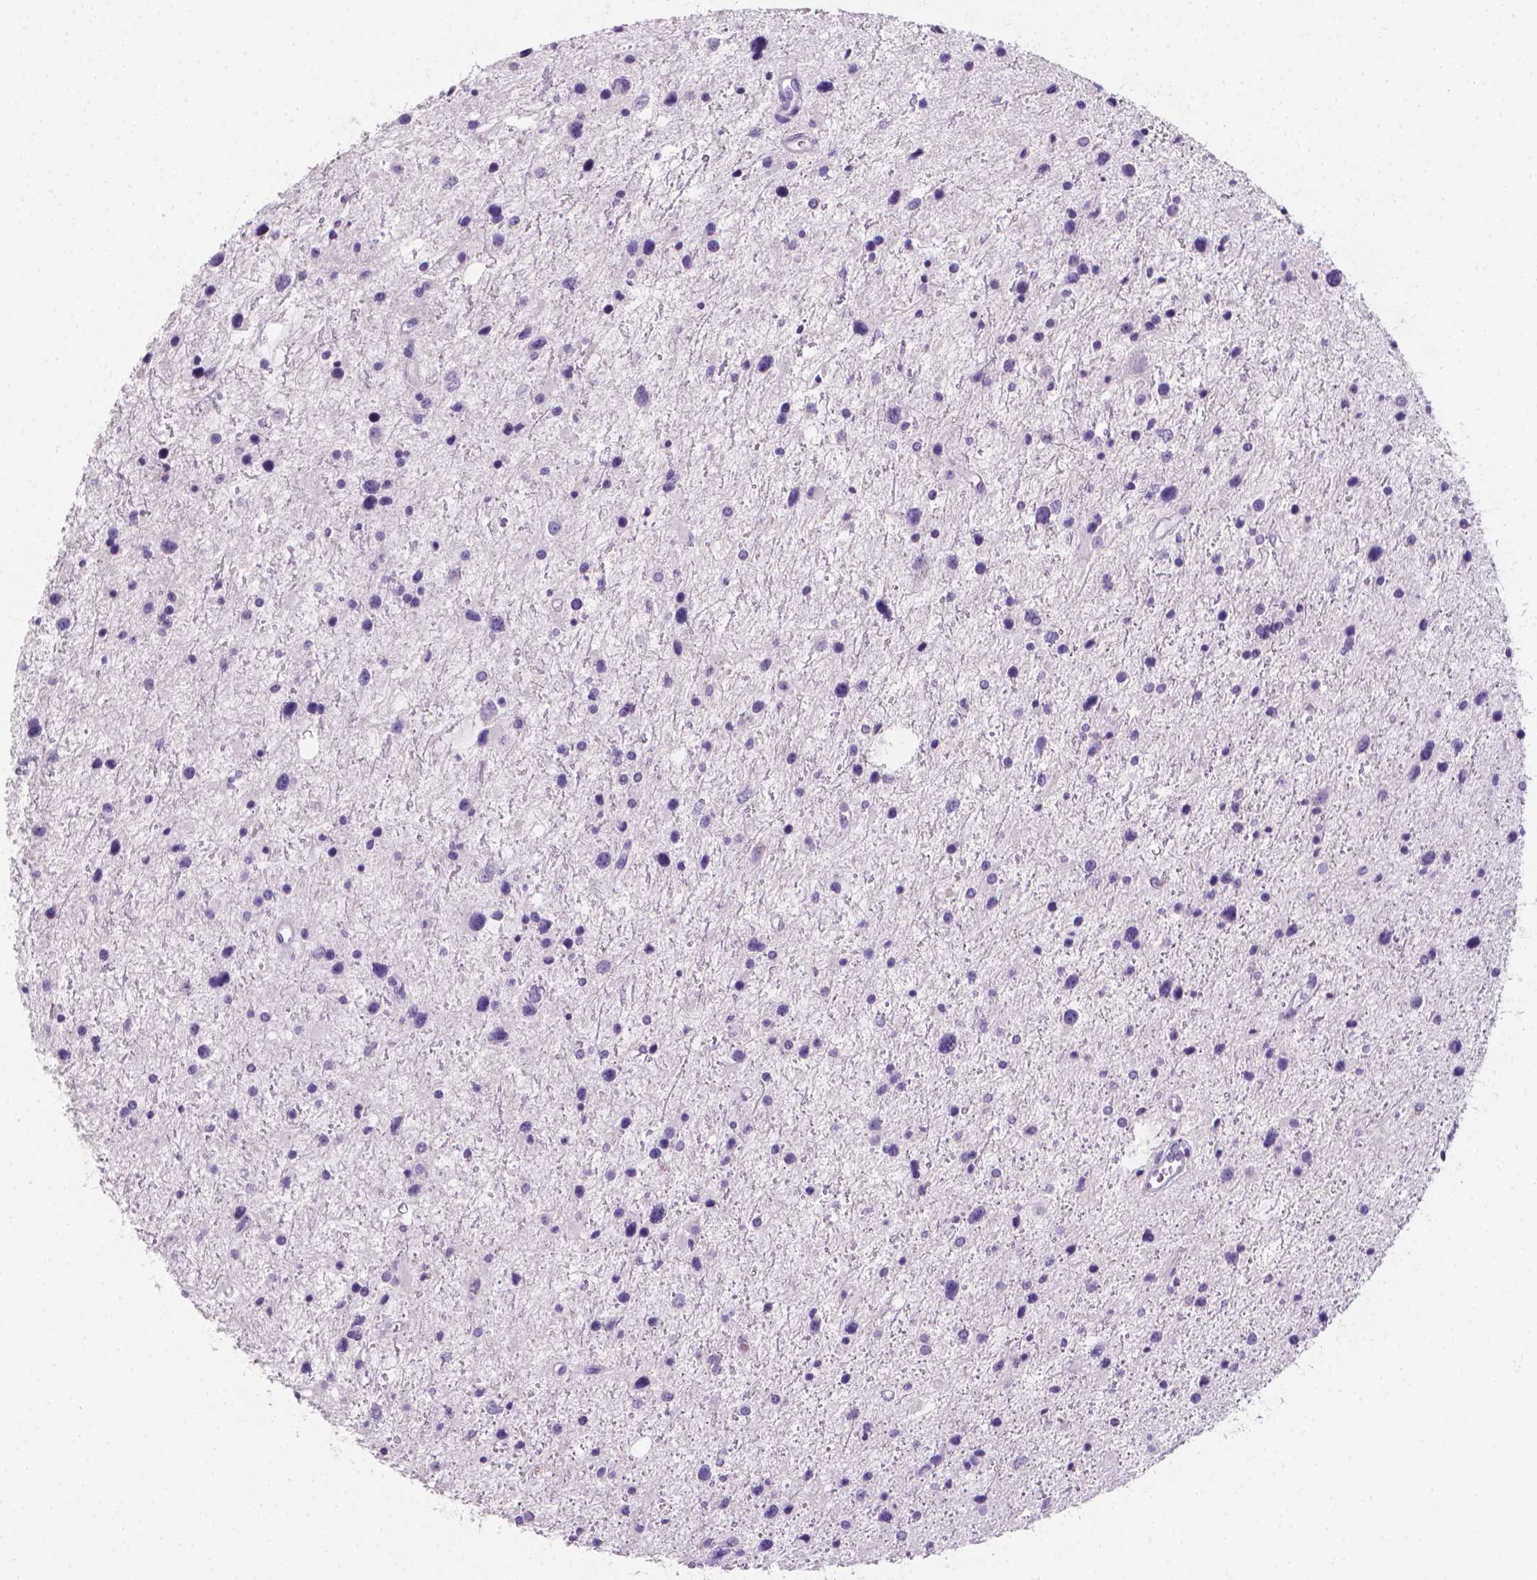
{"staining": {"intensity": "negative", "quantity": "none", "location": "none"}, "tissue": "glioma", "cell_type": "Tumor cells", "image_type": "cancer", "snomed": [{"axis": "morphology", "description": "Glioma, malignant, Low grade"}, {"axis": "topography", "description": "Brain"}], "caption": "Glioma was stained to show a protein in brown. There is no significant staining in tumor cells.", "gene": "XPNPEP2", "patient": {"sex": "female", "age": 32}}